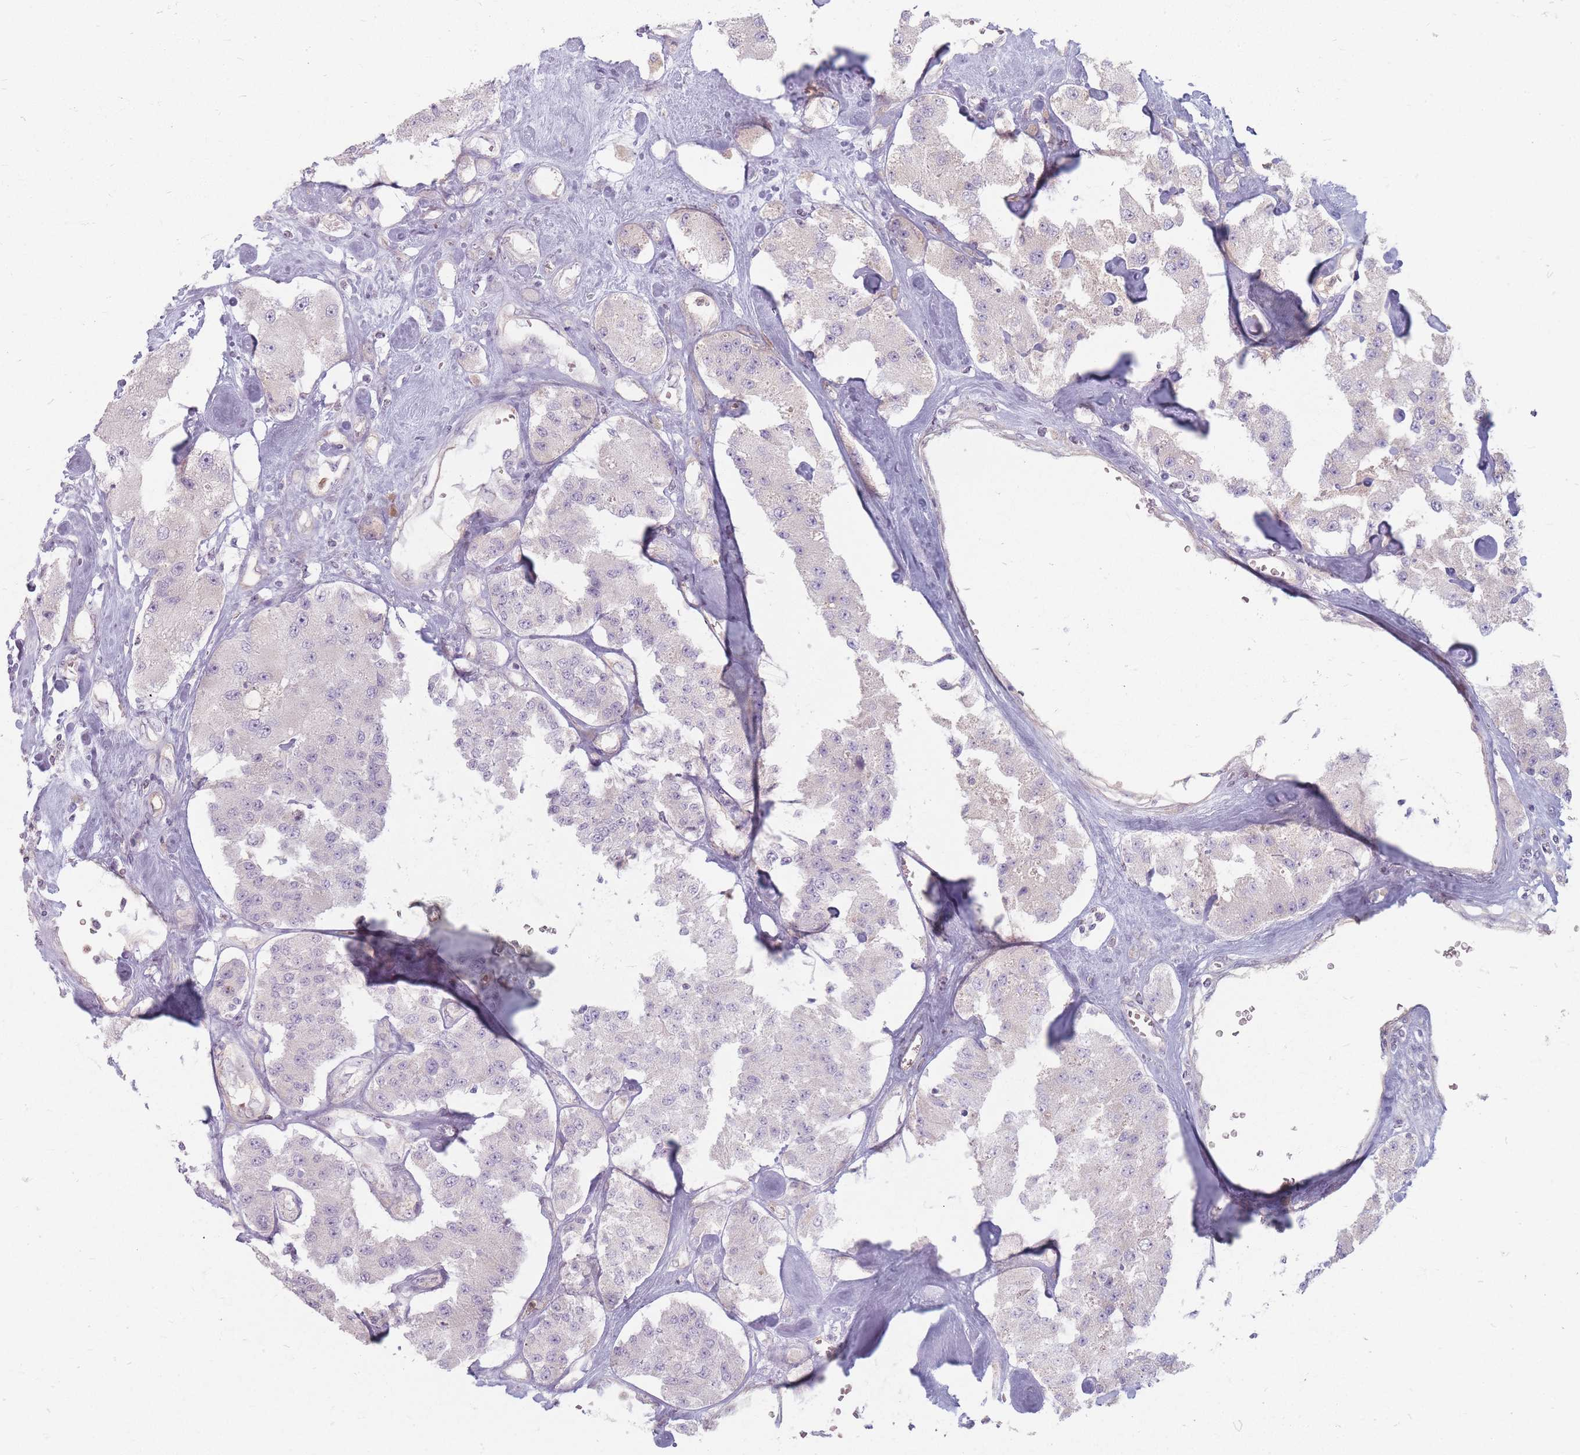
{"staining": {"intensity": "negative", "quantity": "none", "location": "none"}, "tissue": "carcinoid", "cell_type": "Tumor cells", "image_type": "cancer", "snomed": [{"axis": "morphology", "description": "Carcinoid, malignant, NOS"}, {"axis": "topography", "description": "Pancreas"}], "caption": "Carcinoid was stained to show a protein in brown. There is no significant expression in tumor cells.", "gene": "CHCHD7", "patient": {"sex": "male", "age": 41}}